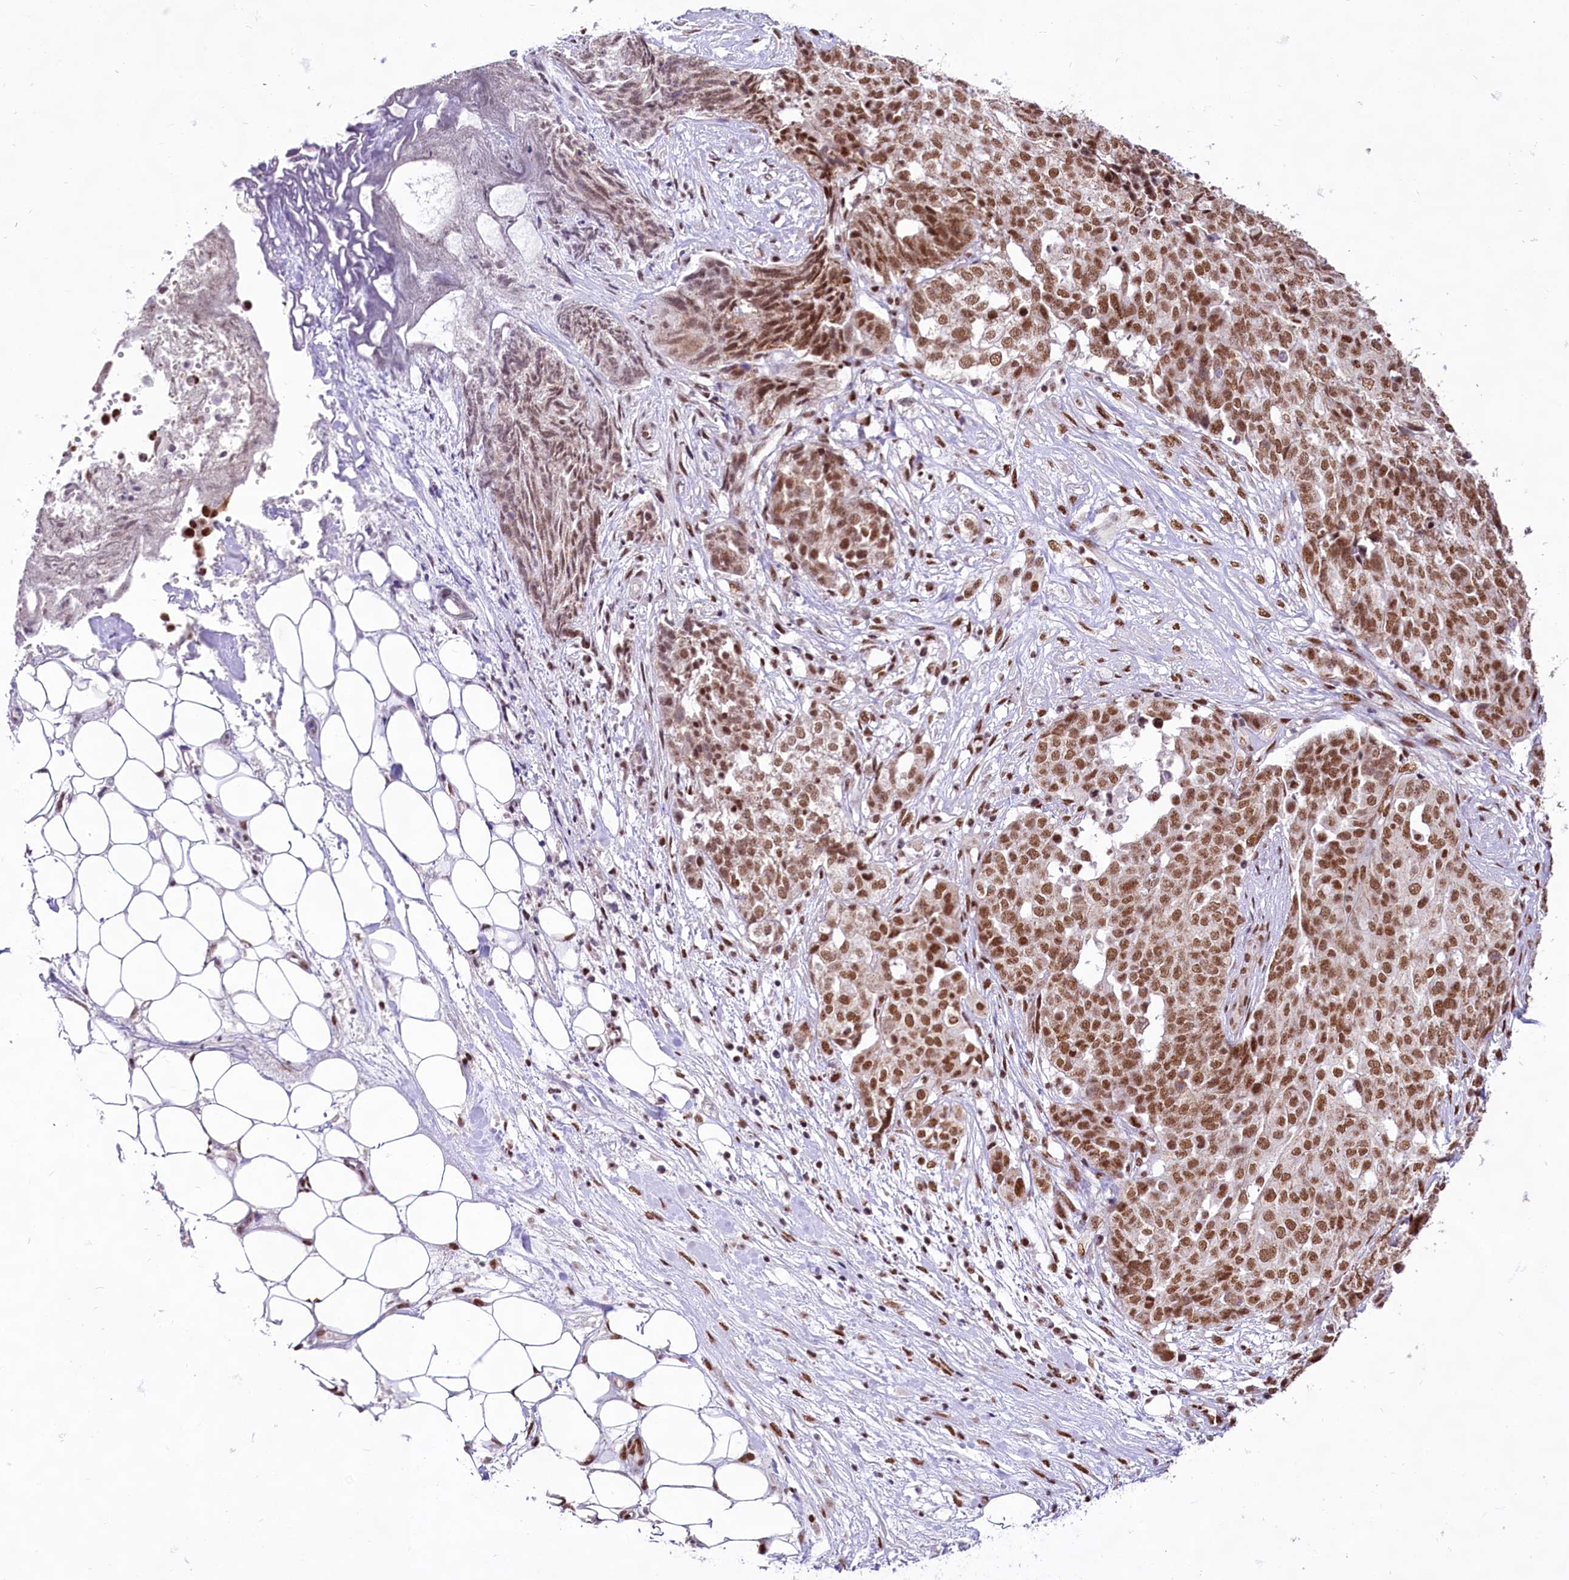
{"staining": {"intensity": "moderate", "quantity": ">75%", "location": "nuclear"}, "tissue": "ovarian cancer", "cell_type": "Tumor cells", "image_type": "cancer", "snomed": [{"axis": "morphology", "description": "Cystadenocarcinoma, serous, NOS"}, {"axis": "topography", "description": "Soft tissue"}, {"axis": "topography", "description": "Ovary"}], "caption": "DAB immunohistochemical staining of ovarian serous cystadenocarcinoma exhibits moderate nuclear protein staining in about >75% of tumor cells.", "gene": "HIRA", "patient": {"sex": "female", "age": 57}}